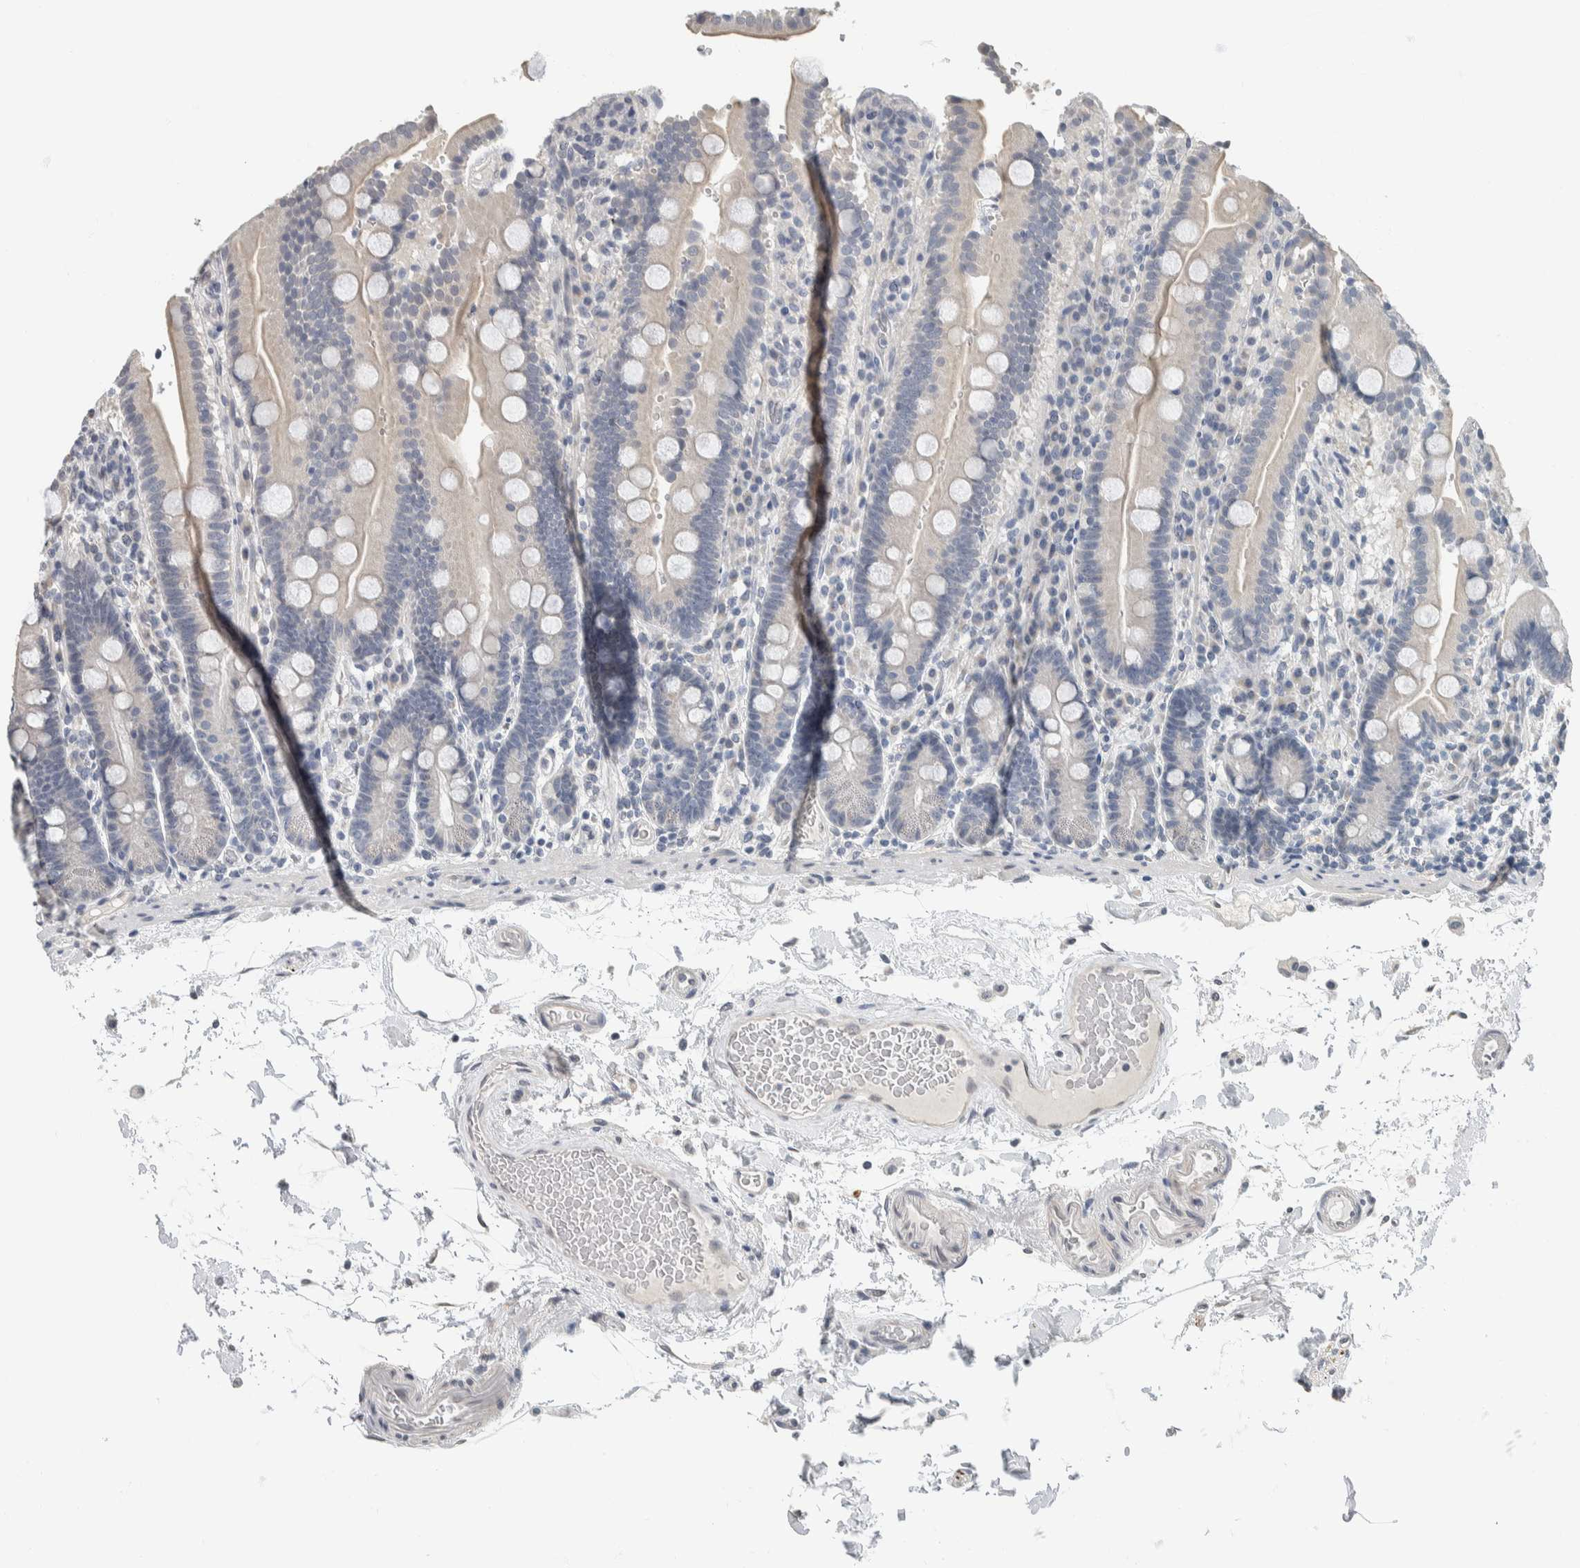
{"staining": {"intensity": "weak", "quantity": "<25%", "location": "cytoplasmic/membranous"}, "tissue": "duodenum", "cell_type": "Glandular cells", "image_type": "normal", "snomed": [{"axis": "morphology", "description": "Normal tissue, NOS"}, {"axis": "topography", "description": "Small intestine, NOS"}], "caption": "Immunohistochemical staining of normal human duodenum demonstrates no significant staining in glandular cells.", "gene": "NEFM", "patient": {"sex": "female", "age": 71}}